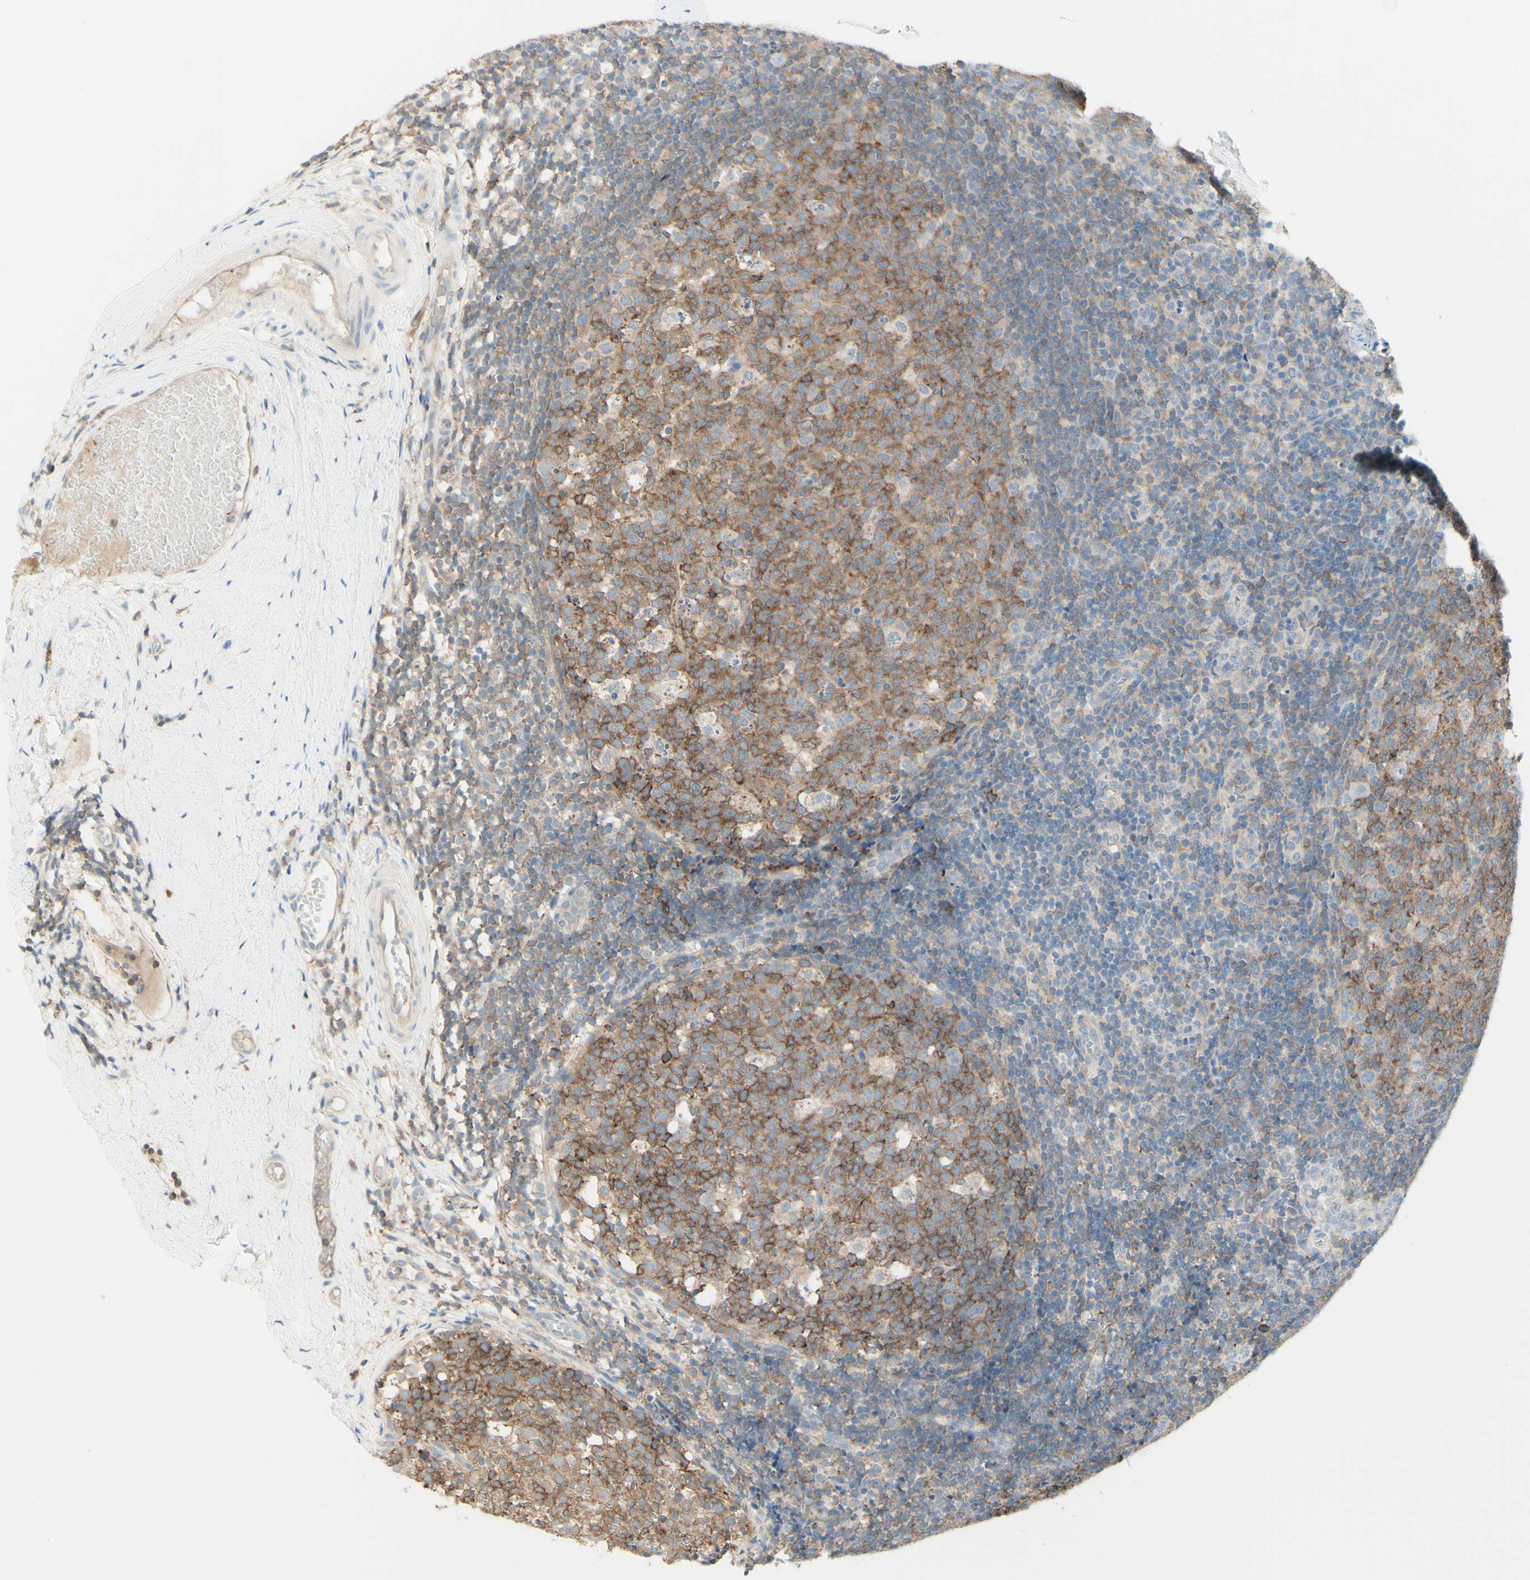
{"staining": {"intensity": "moderate", "quantity": ">75%", "location": "cytoplasmic/membranous"}, "tissue": "tonsil", "cell_type": "Germinal center cells", "image_type": "normal", "snomed": [{"axis": "morphology", "description": "Normal tissue, NOS"}, {"axis": "topography", "description": "Tonsil"}], "caption": "Immunohistochemistry (DAB) staining of normal tonsil shows moderate cytoplasmic/membranous protein staining in approximately >75% of germinal center cells. (DAB (3,3'-diaminobenzidine) = brown stain, brightfield microscopy at high magnification).", "gene": "MTM1", "patient": {"sex": "female", "age": 19}}